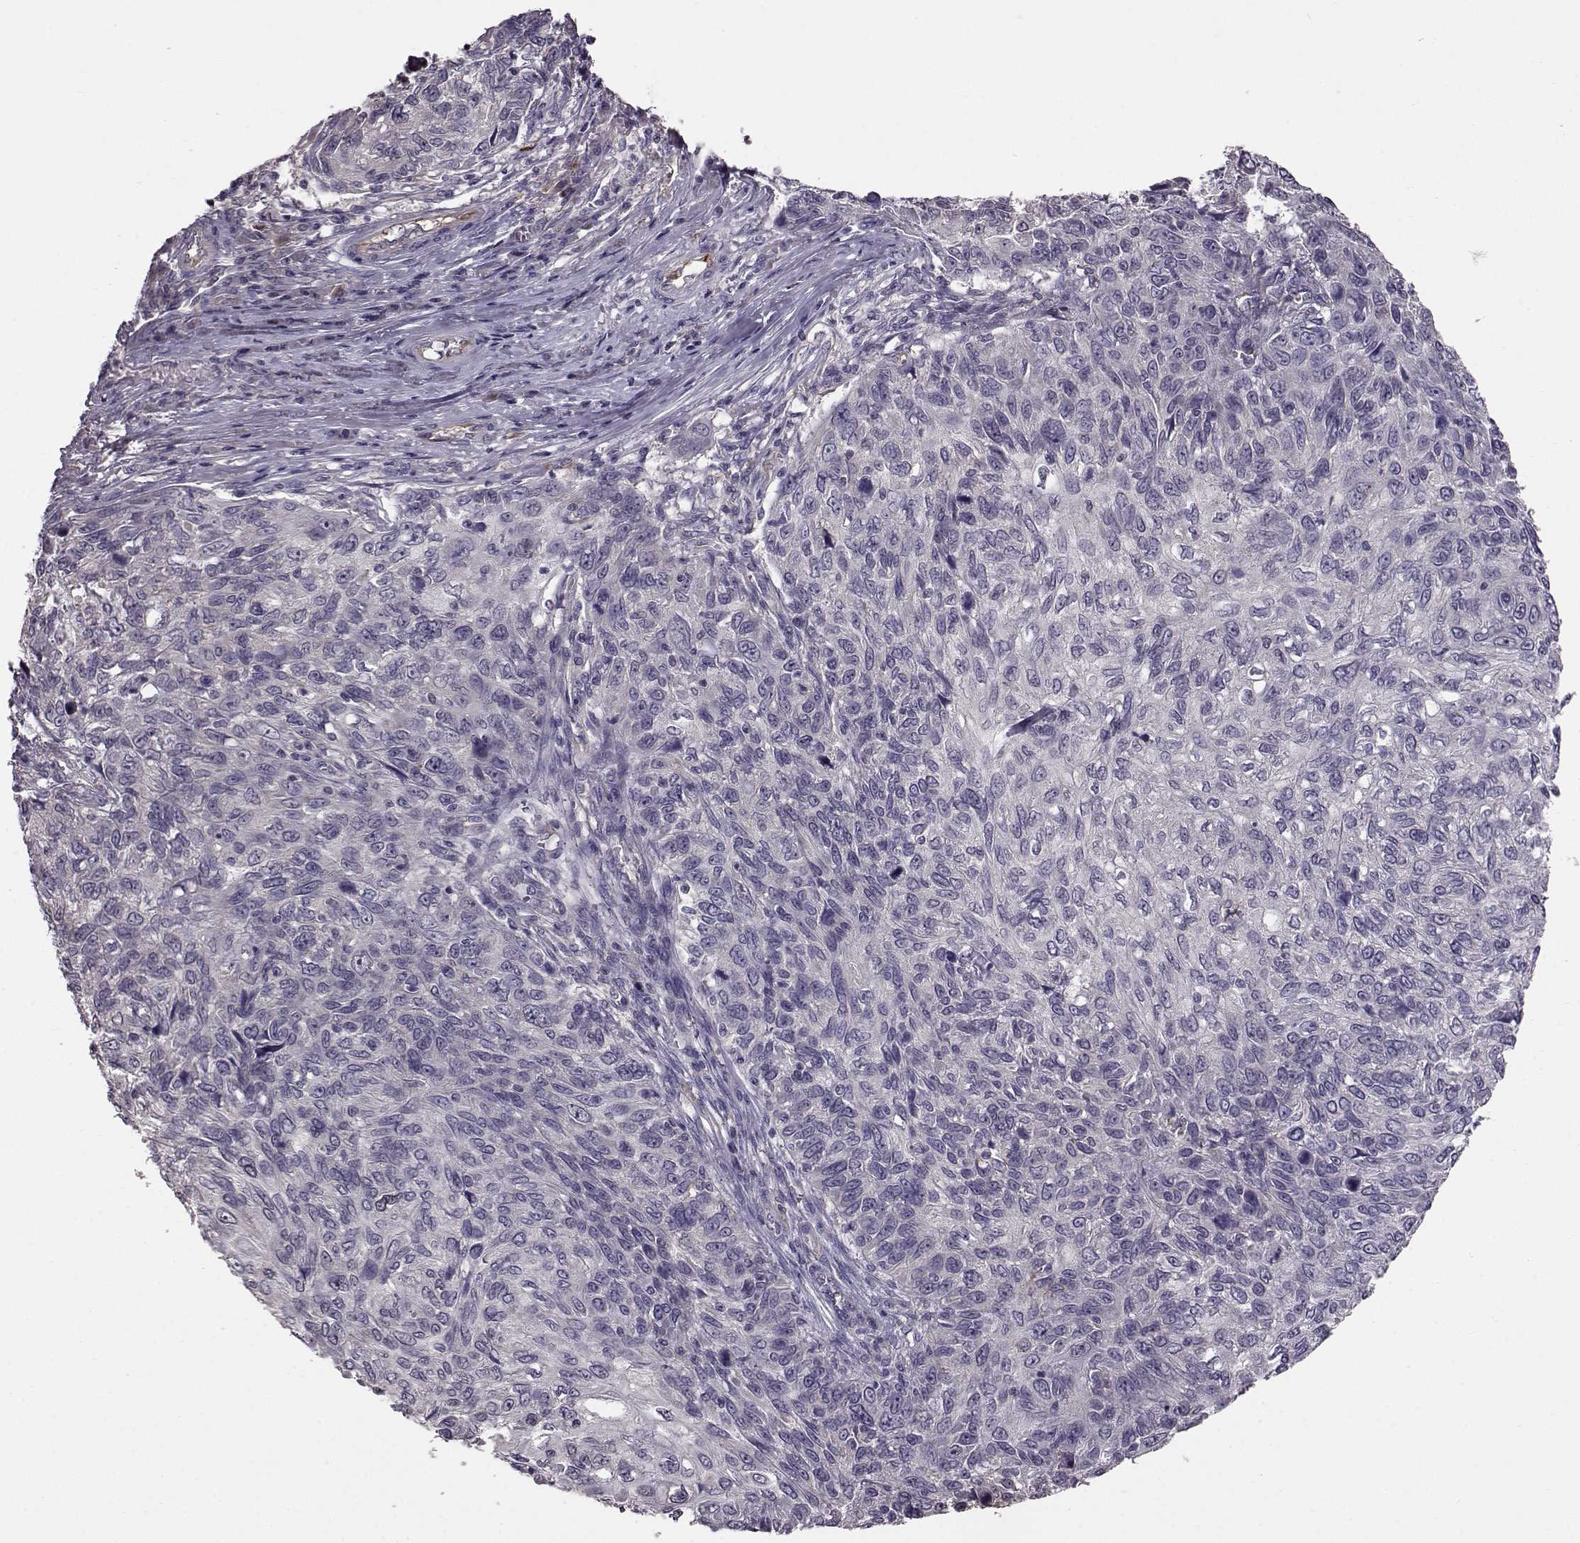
{"staining": {"intensity": "negative", "quantity": "none", "location": "none"}, "tissue": "skin cancer", "cell_type": "Tumor cells", "image_type": "cancer", "snomed": [{"axis": "morphology", "description": "Squamous cell carcinoma, NOS"}, {"axis": "topography", "description": "Skin"}], "caption": "This photomicrograph is of skin squamous cell carcinoma stained with IHC to label a protein in brown with the nuclei are counter-stained blue. There is no staining in tumor cells.", "gene": "ADGRG2", "patient": {"sex": "male", "age": 92}}